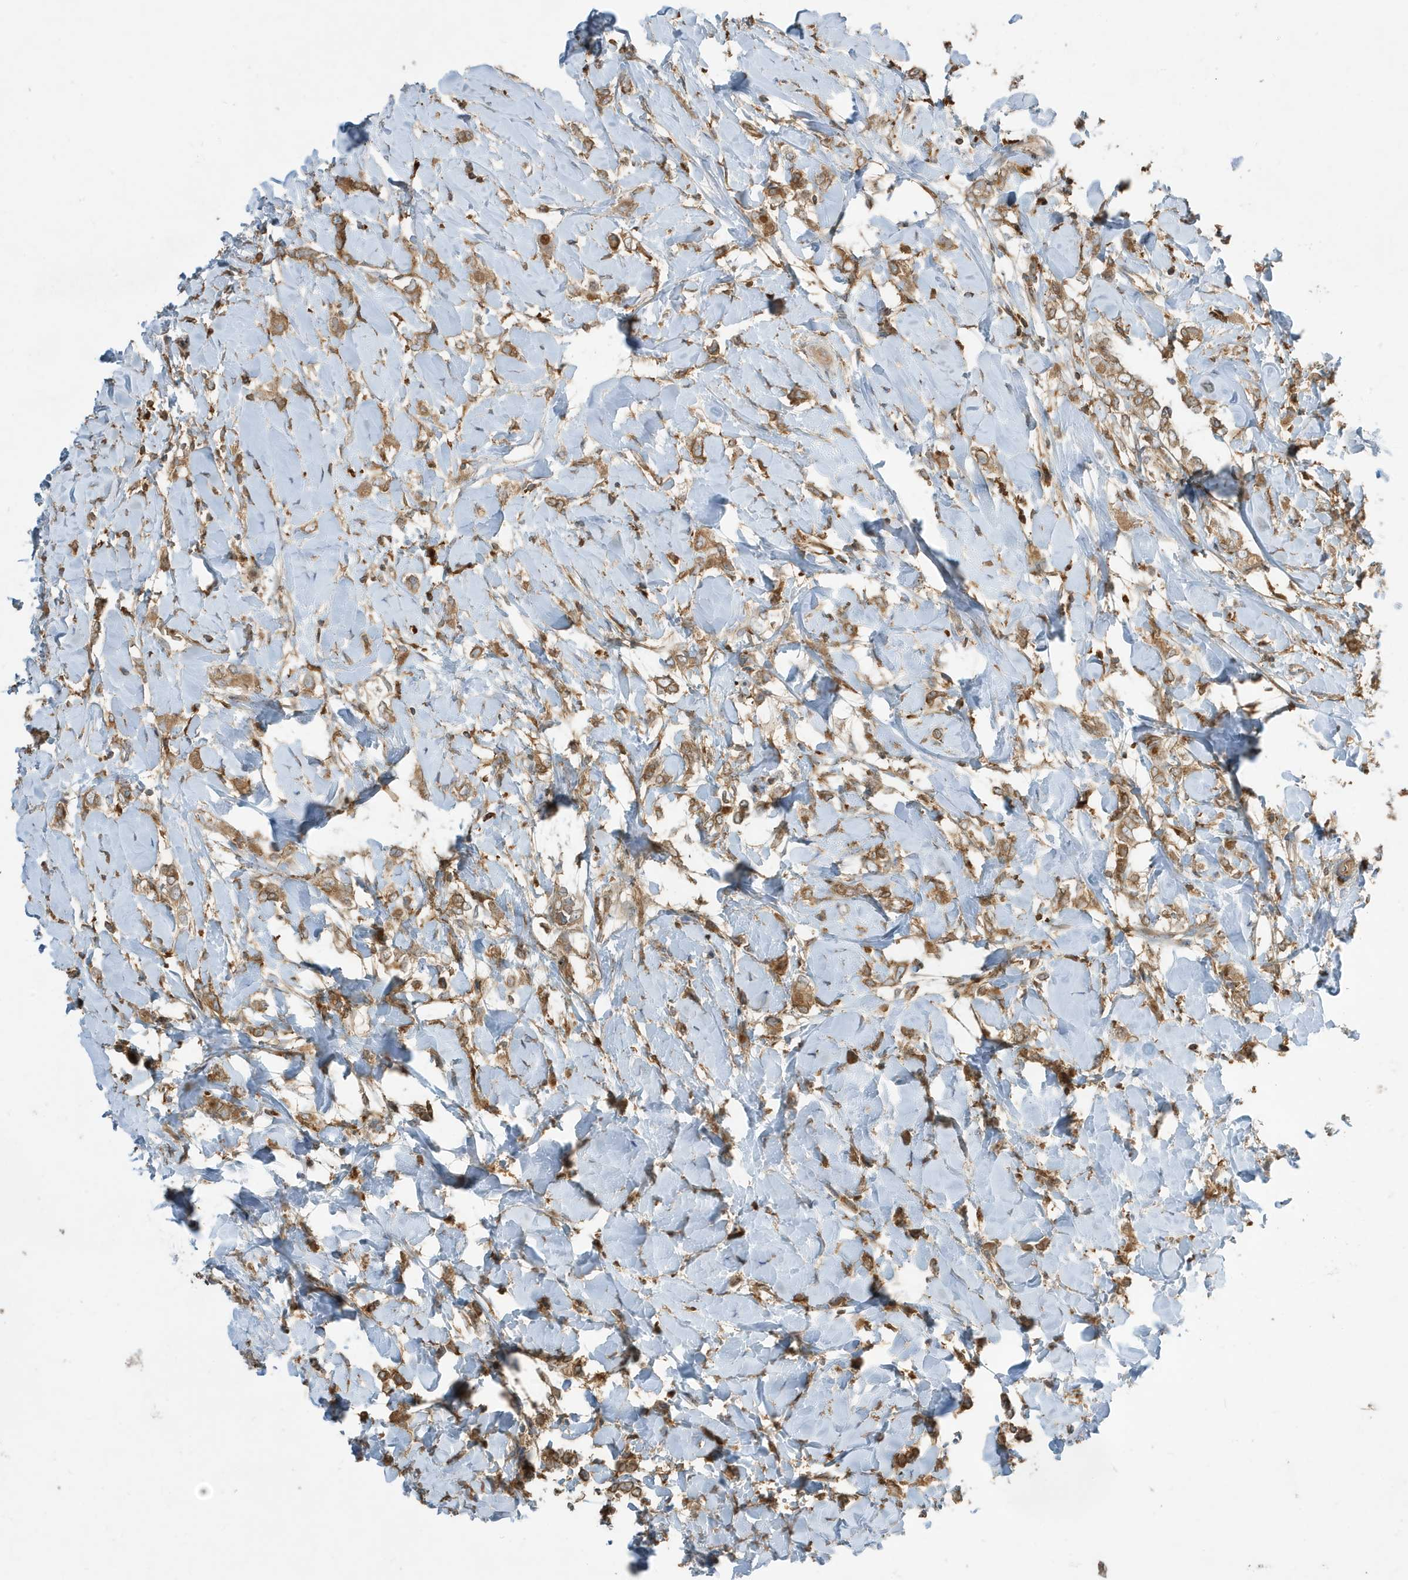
{"staining": {"intensity": "moderate", "quantity": ">75%", "location": "cytoplasmic/membranous"}, "tissue": "breast cancer", "cell_type": "Tumor cells", "image_type": "cancer", "snomed": [{"axis": "morphology", "description": "Normal tissue, NOS"}, {"axis": "morphology", "description": "Lobular carcinoma"}, {"axis": "topography", "description": "Breast"}], "caption": "Protein staining of lobular carcinoma (breast) tissue displays moderate cytoplasmic/membranous staining in approximately >75% of tumor cells.", "gene": "ABTB1", "patient": {"sex": "female", "age": 47}}